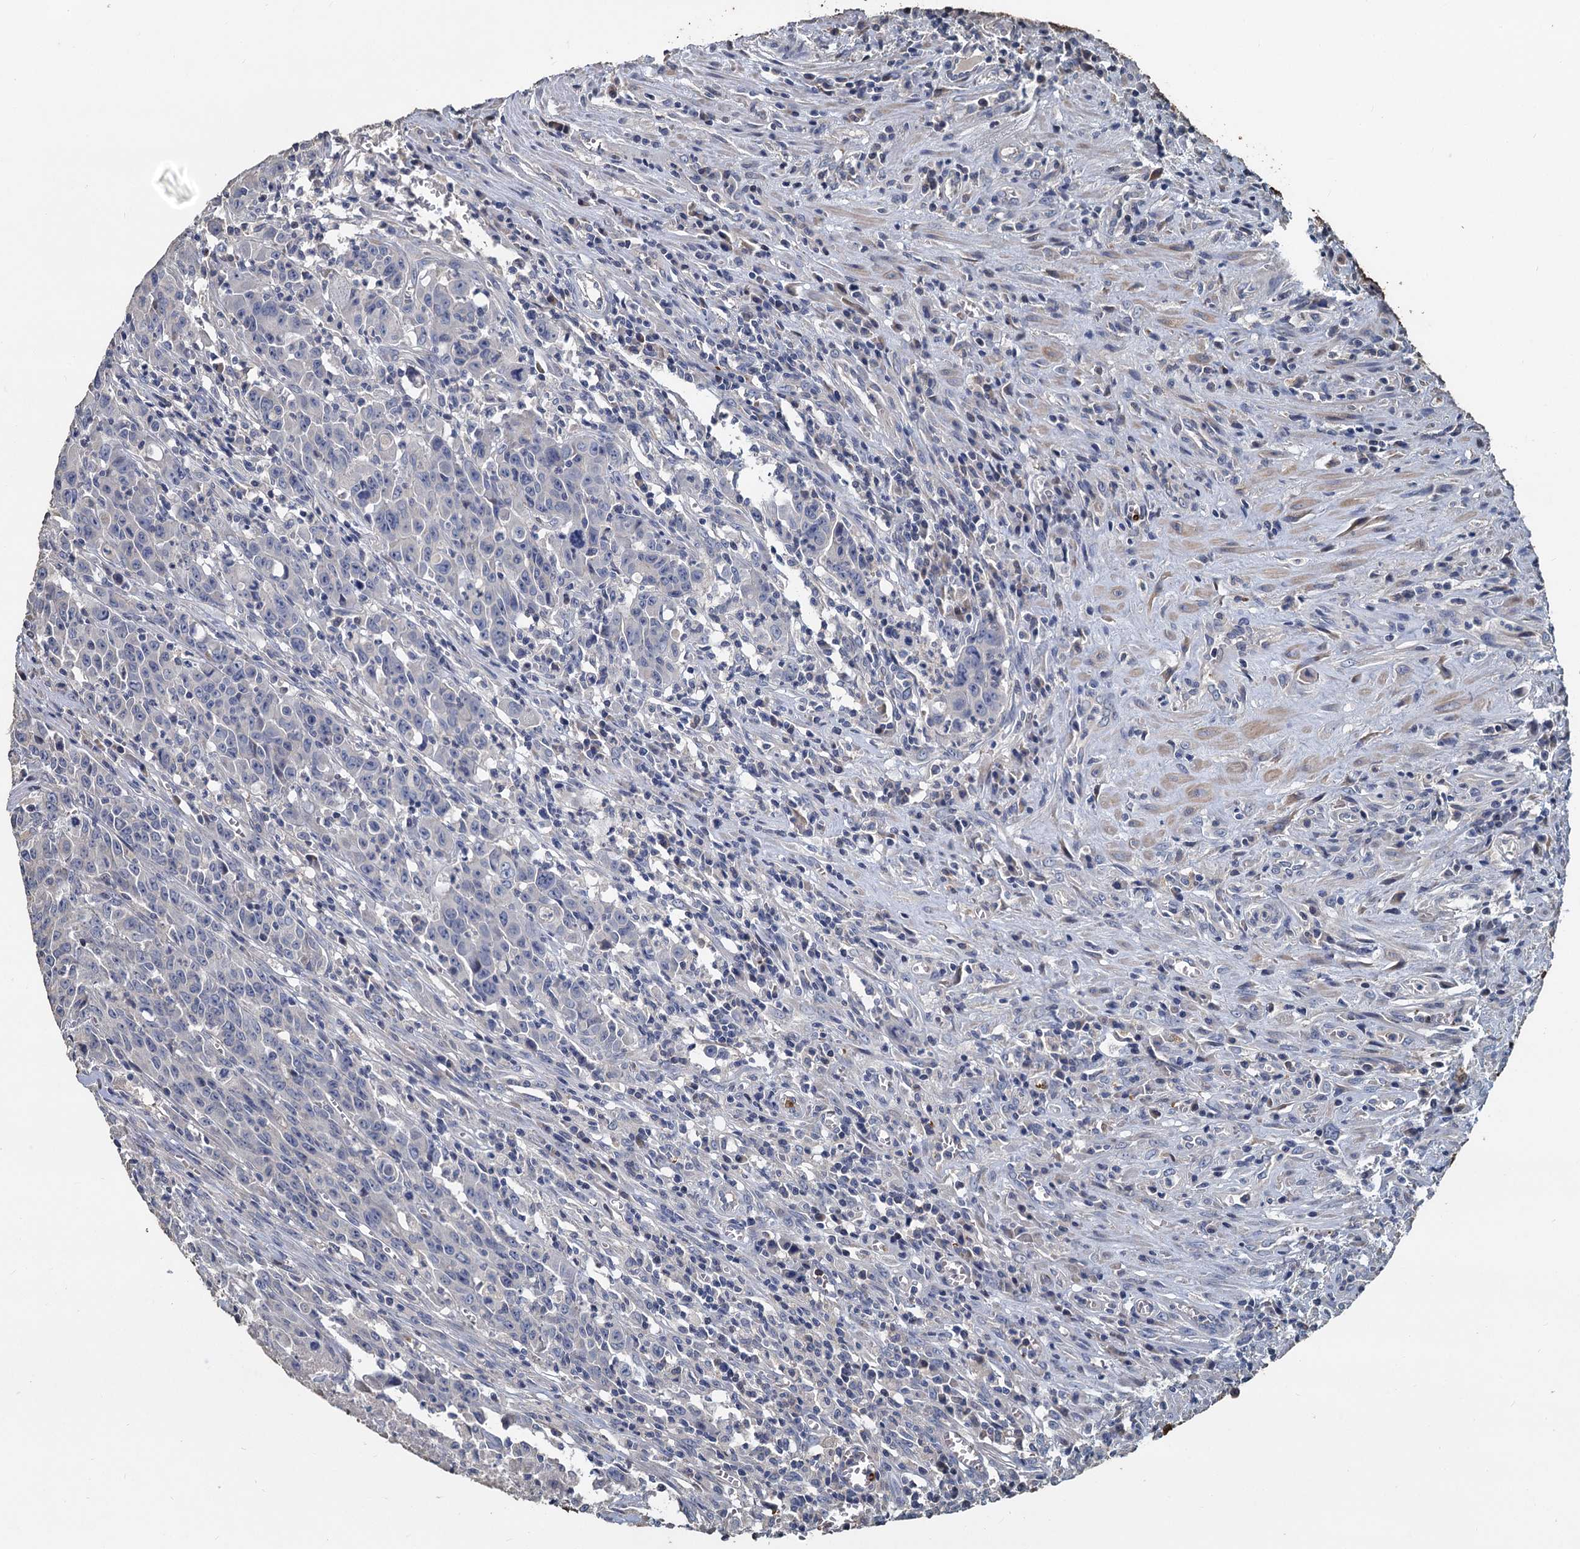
{"staining": {"intensity": "negative", "quantity": "none", "location": "none"}, "tissue": "colorectal cancer", "cell_type": "Tumor cells", "image_type": "cancer", "snomed": [{"axis": "morphology", "description": "Adenocarcinoma, NOS"}, {"axis": "topography", "description": "Colon"}], "caption": "IHC of adenocarcinoma (colorectal) demonstrates no staining in tumor cells.", "gene": "TCTN2", "patient": {"sex": "male", "age": 62}}